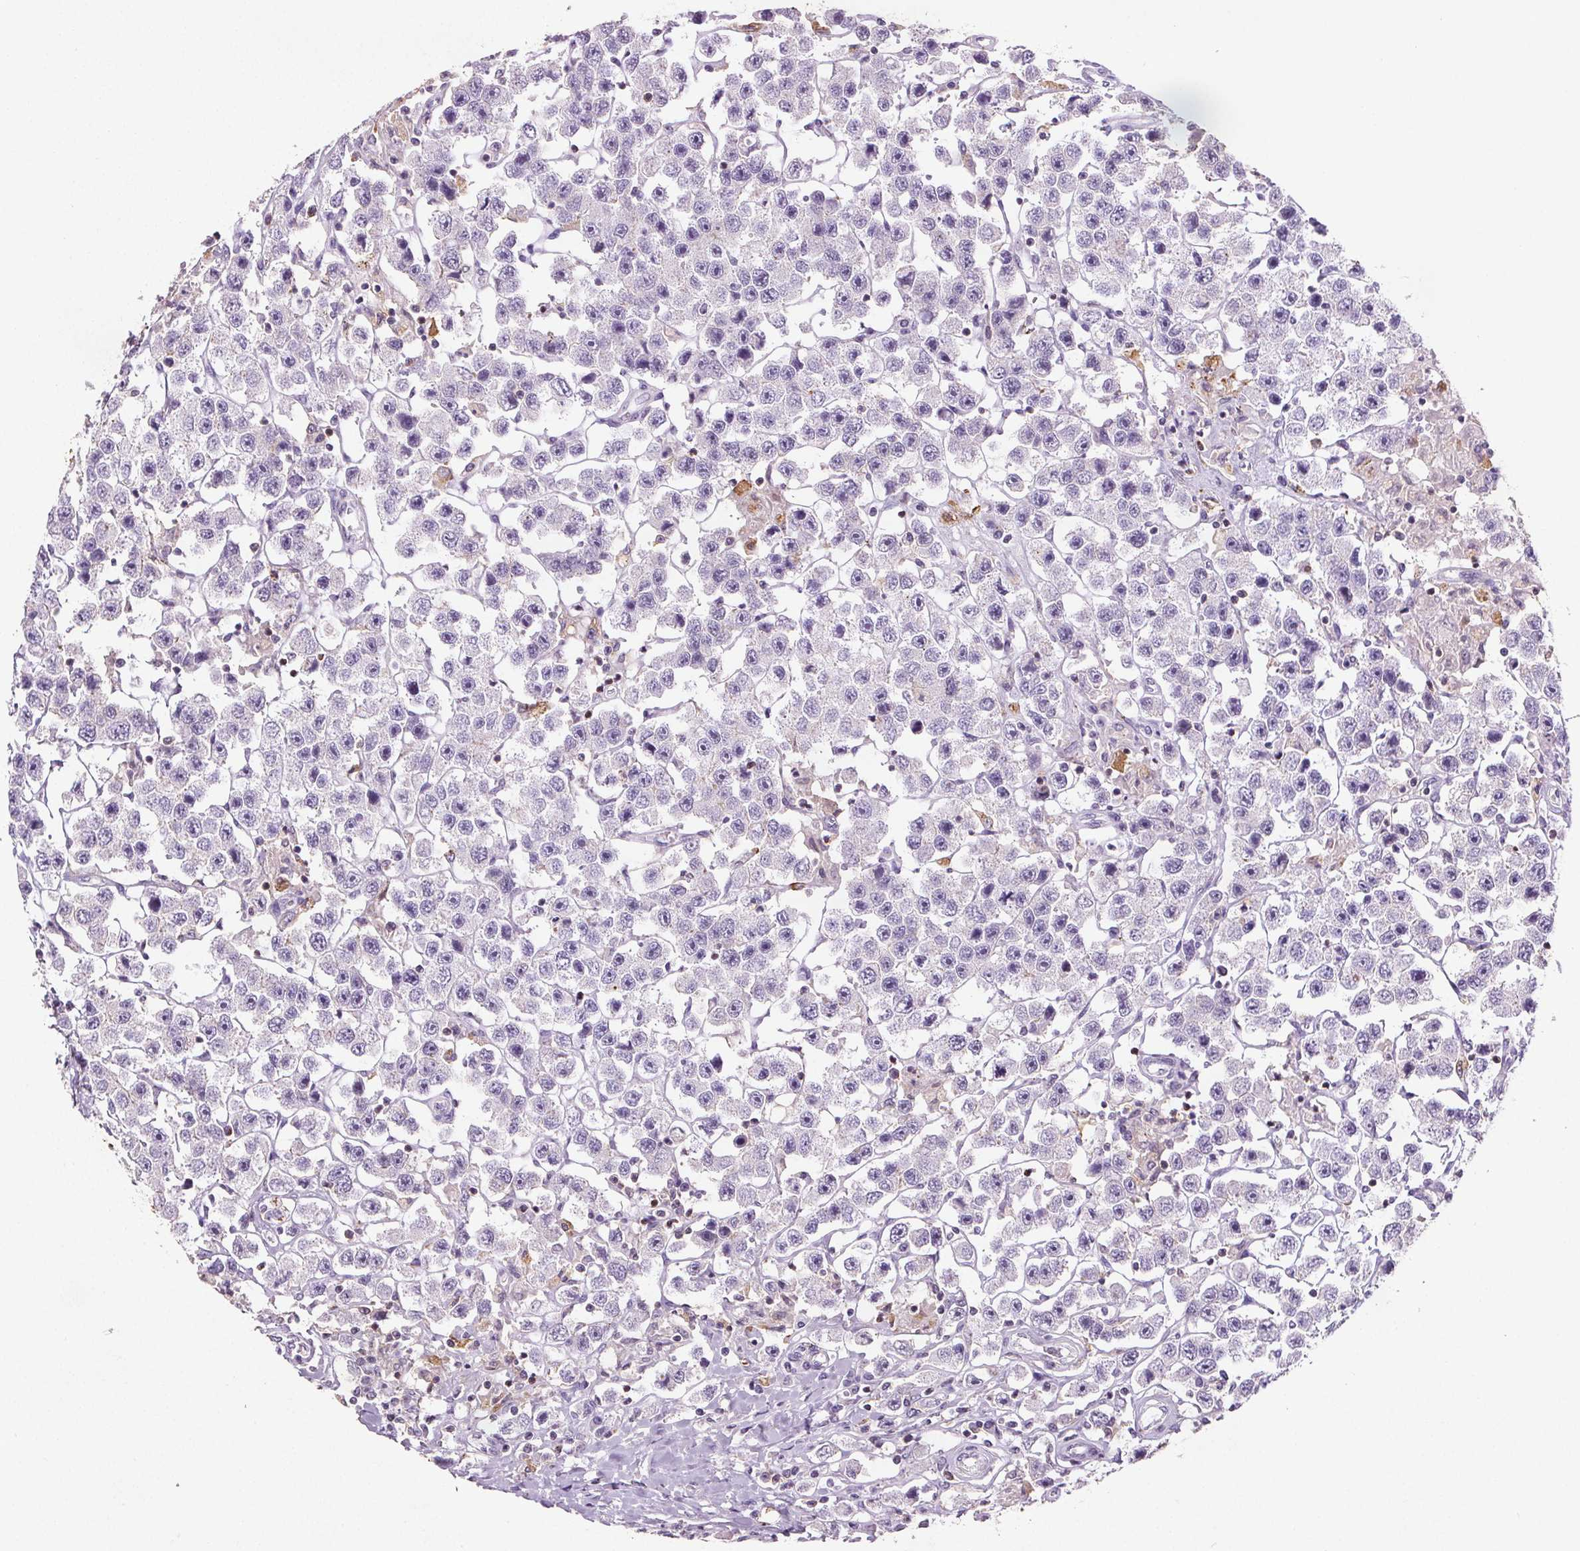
{"staining": {"intensity": "negative", "quantity": "none", "location": "none"}, "tissue": "testis cancer", "cell_type": "Tumor cells", "image_type": "cancer", "snomed": [{"axis": "morphology", "description": "Seminoma, NOS"}, {"axis": "topography", "description": "Testis"}], "caption": "Immunohistochemical staining of testis cancer shows no significant positivity in tumor cells.", "gene": "C19orf84", "patient": {"sex": "male", "age": 45}}